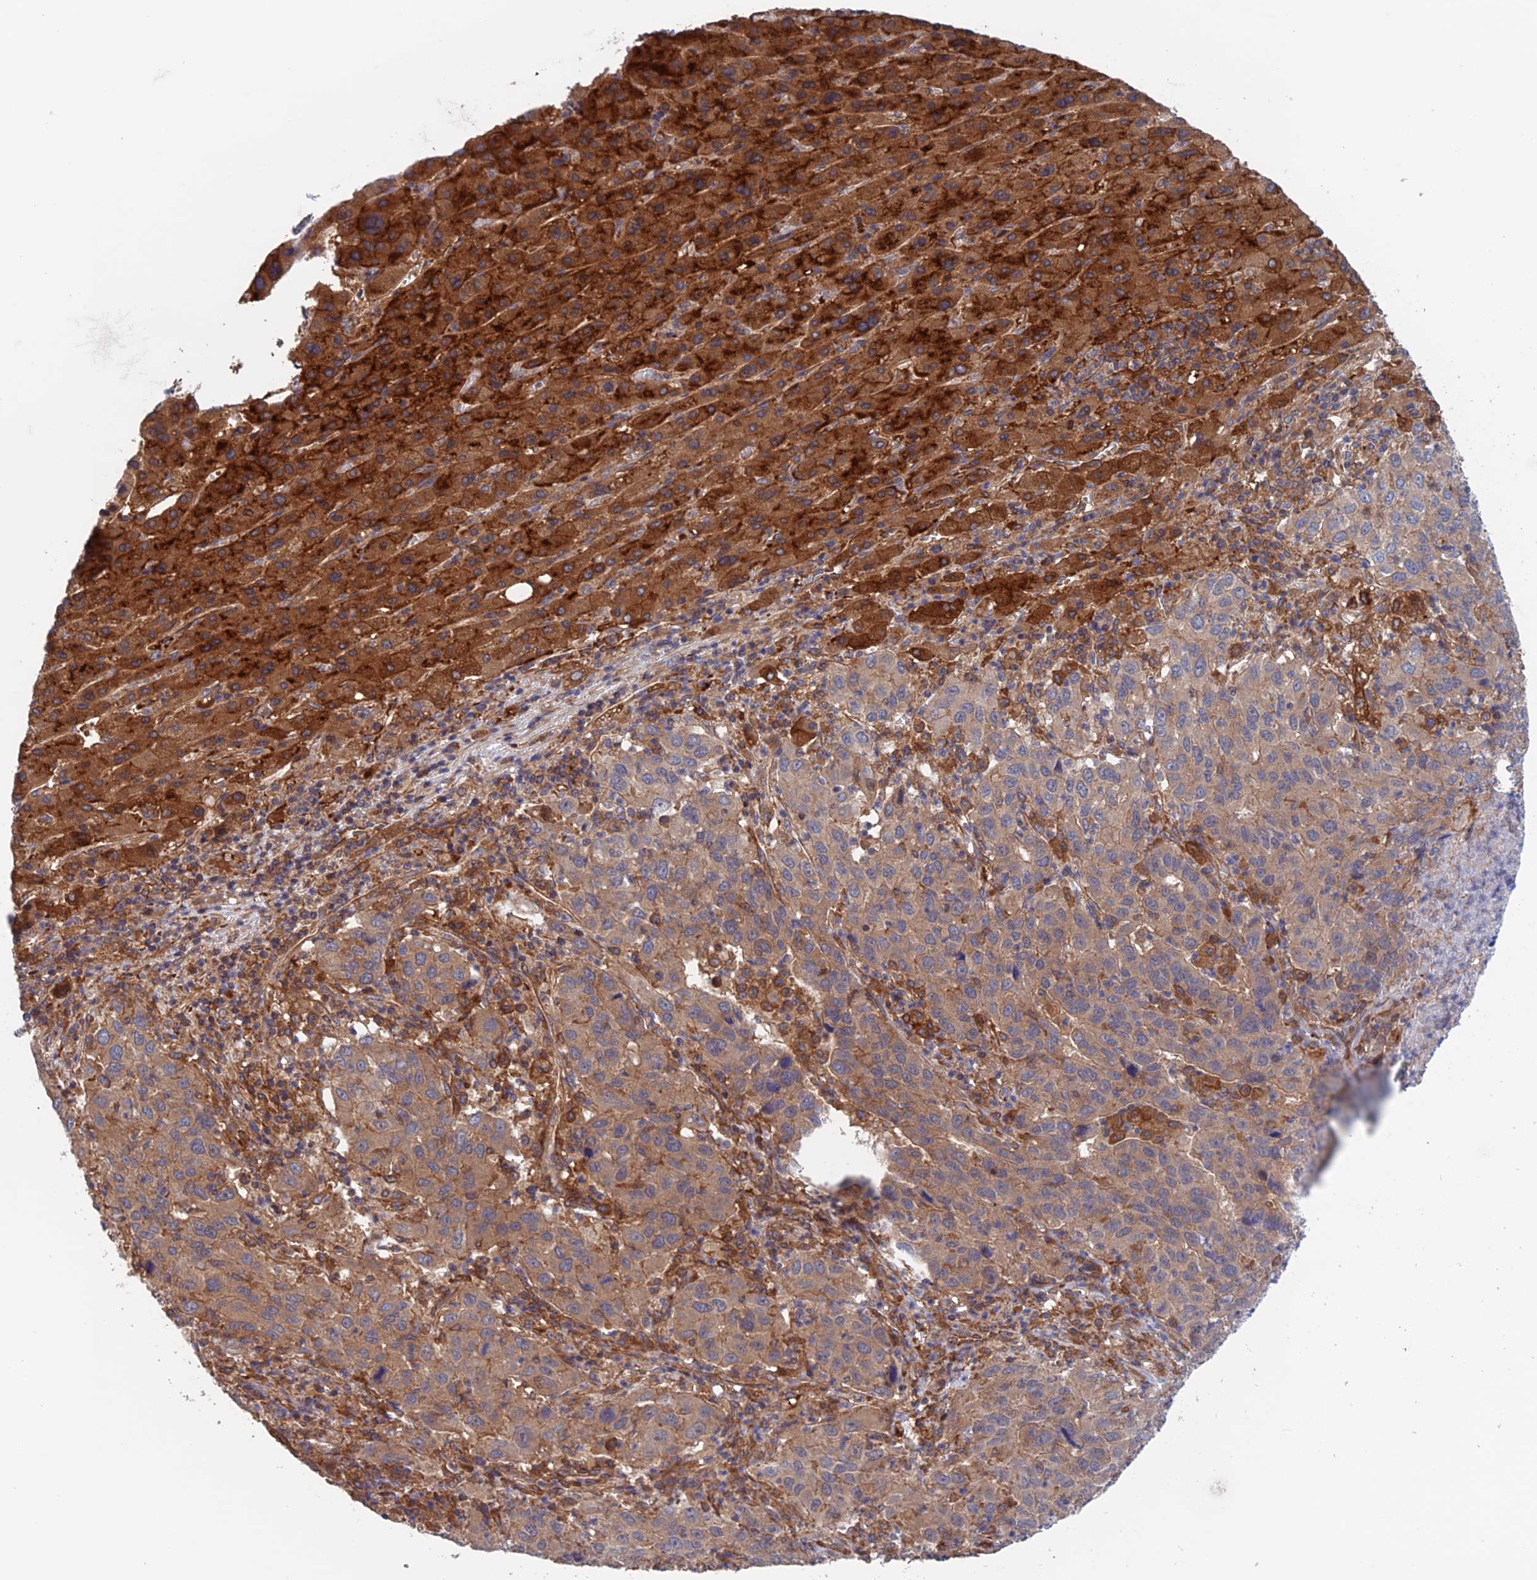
{"staining": {"intensity": "weak", "quantity": "25%-75%", "location": "cytoplasmic/membranous"}, "tissue": "liver cancer", "cell_type": "Tumor cells", "image_type": "cancer", "snomed": [{"axis": "morphology", "description": "Carcinoma, Hepatocellular, NOS"}, {"axis": "topography", "description": "Liver"}], "caption": "IHC micrograph of neoplastic tissue: human liver cancer stained using immunohistochemistry reveals low levels of weak protein expression localized specifically in the cytoplasmic/membranous of tumor cells, appearing as a cytoplasmic/membranous brown color.", "gene": "NUDT16L1", "patient": {"sex": "male", "age": 63}}